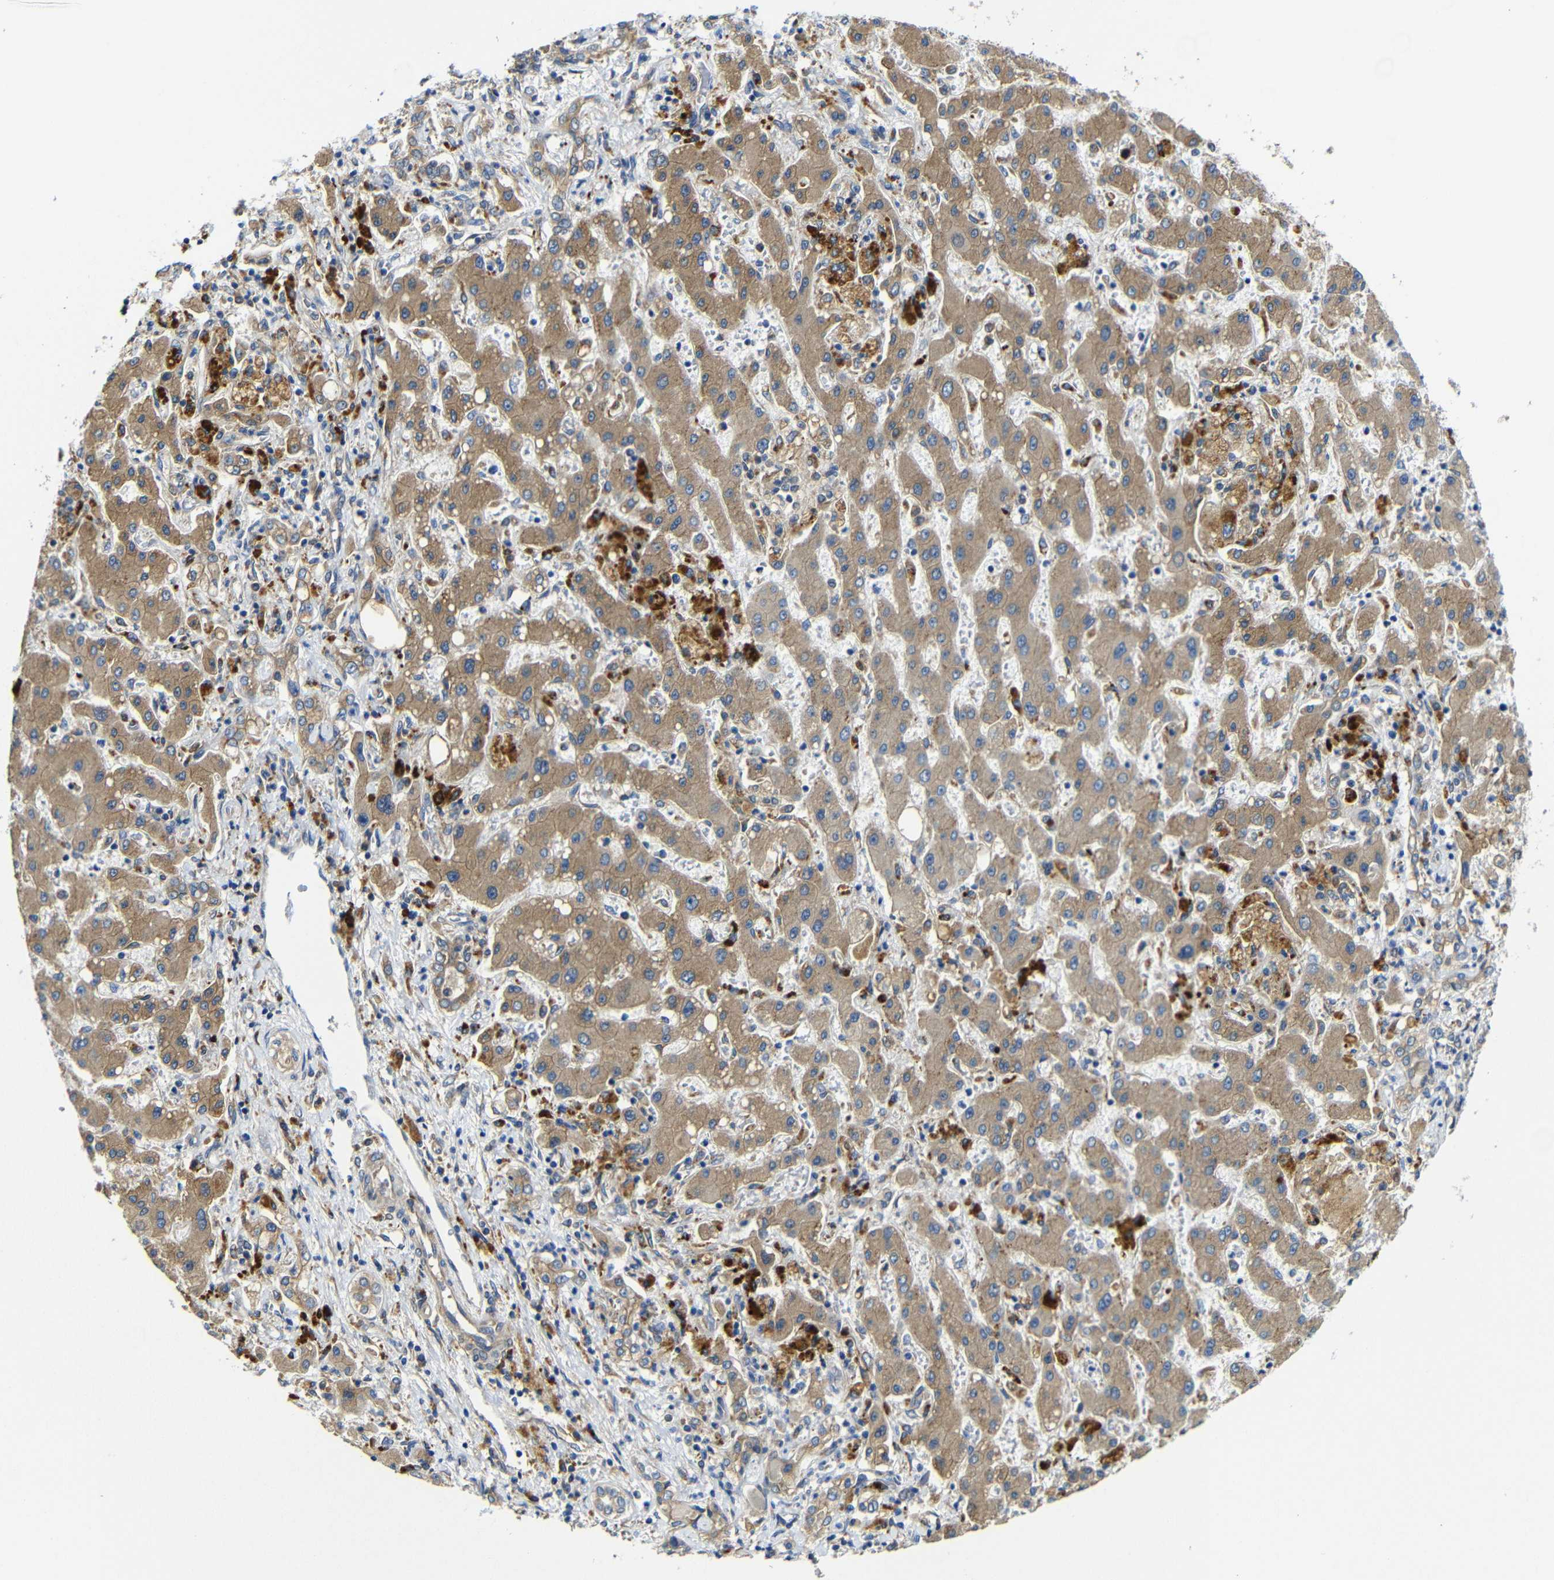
{"staining": {"intensity": "moderate", "quantity": ">75%", "location": "cytoplasmic/membranous"}, "tissue": "liver cancer", "cell_type": "Tumor cells", "image_type": "cancer", "snomed": [{"axis": "morphology", "description": "Cholangiocarcinoma"}, {"axis": "topography", "description": "Liver"}], "caption": "Human liver cancer (cholangiocarcinoma) stained with a brown dye exhibits moderate cytoplasmic/membranous positive staining in about >75% of tumor cells.", "gene": "CLCC1", "patient": {"sex": "male", "age": 50}}